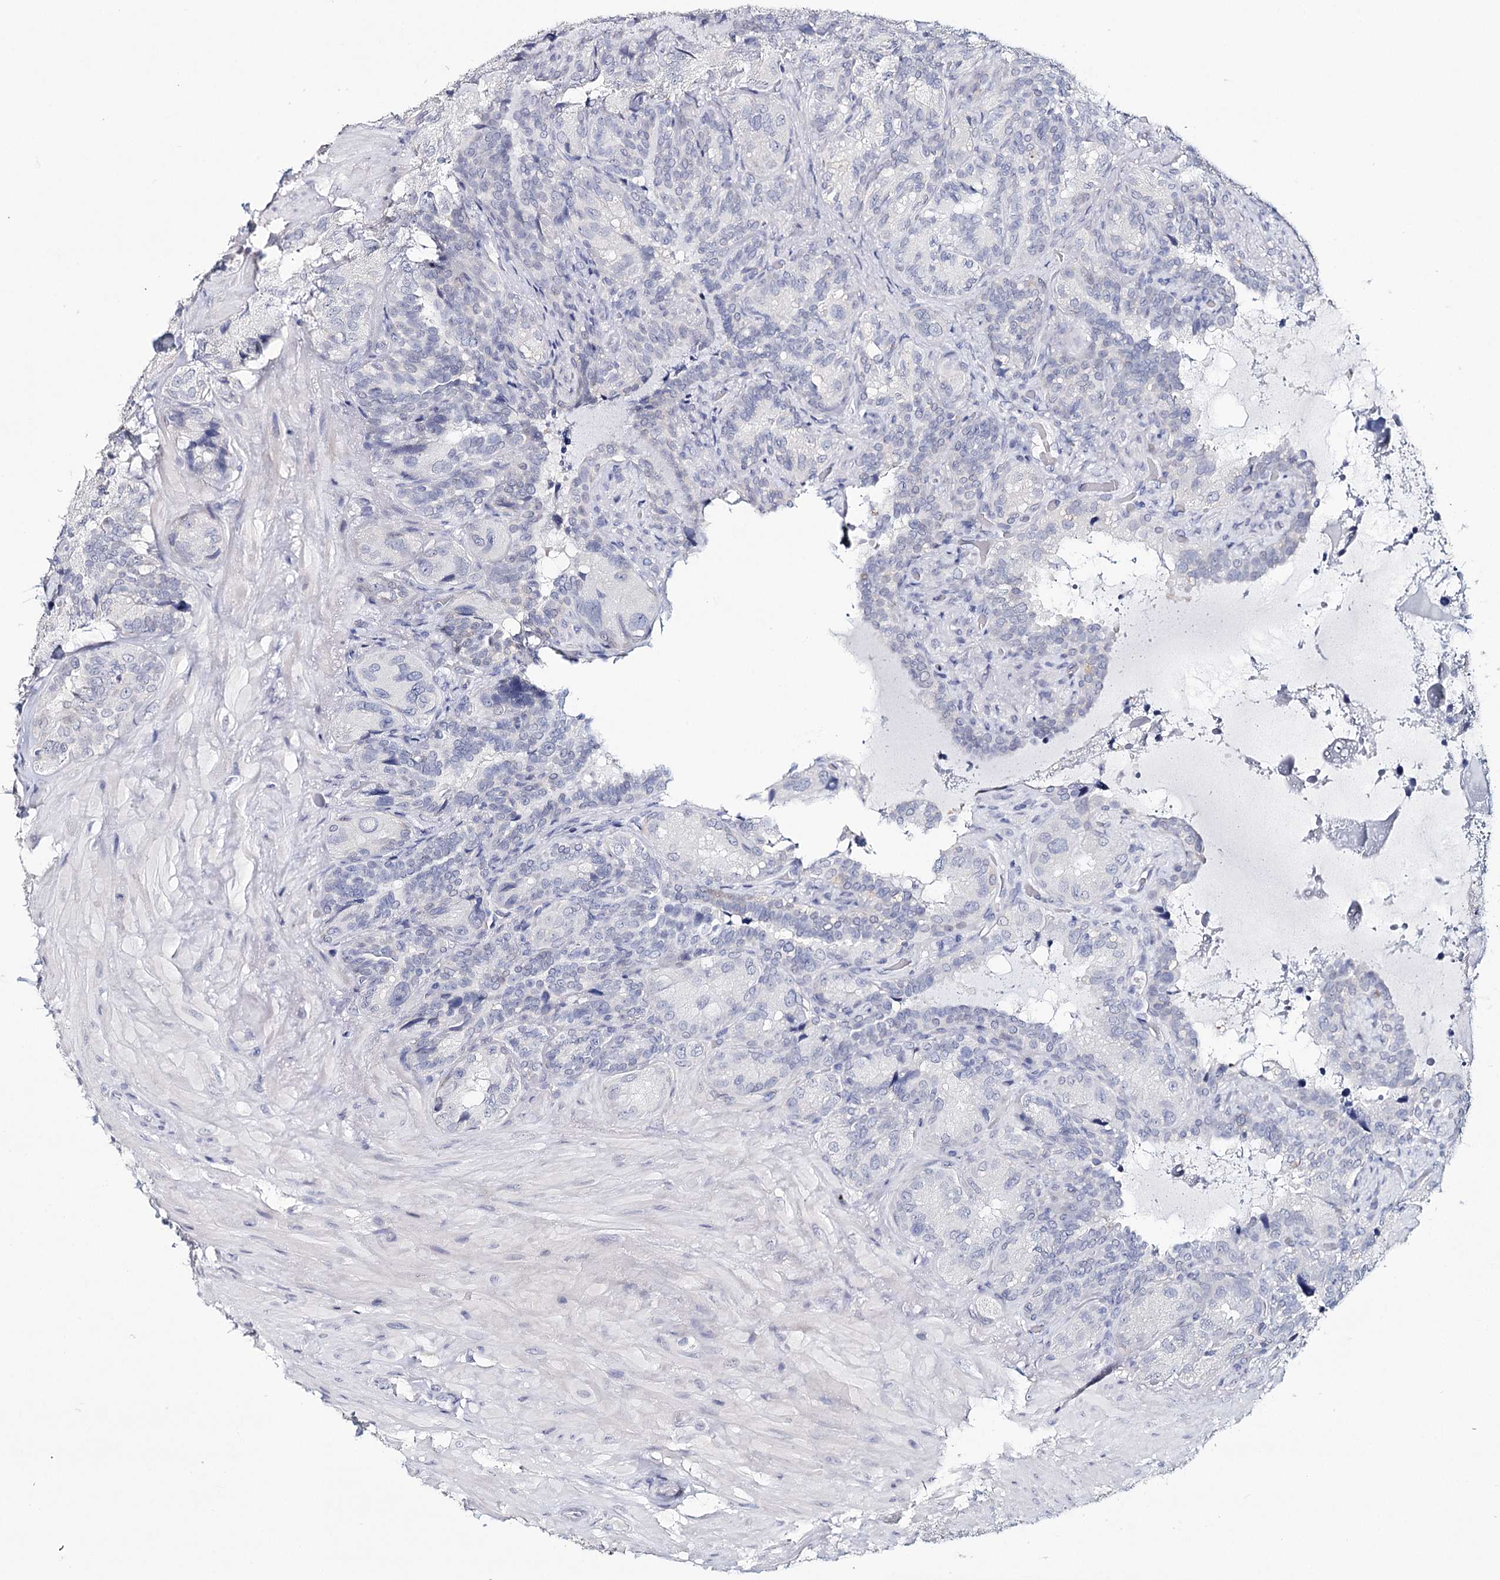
{"staining": {"intensity": "negative", "quantity": "none", "location": "none"}, "tissue": "seminal vesicle", "cell_type": "Glandular cells", "image_type": "normal", "snomed": [{"axis": "morphology", "description": "Normal tissue, NOS"}, {"axis": "topography", "description": "Seminal veicle"}, {"axis": "topography", "description": "Peripheral nerve tissue"}], "caption": "High magnification brightfield microscopy of unremarkable seminal vesicle stained with DAB (3,3'-diaminobenzidine) (brown) and counterstained with hematoxylin (blue): glandular cells show no significant positivity.", "gene": "HSPA4L", "patient": {"sex": "male", "age": 67}}